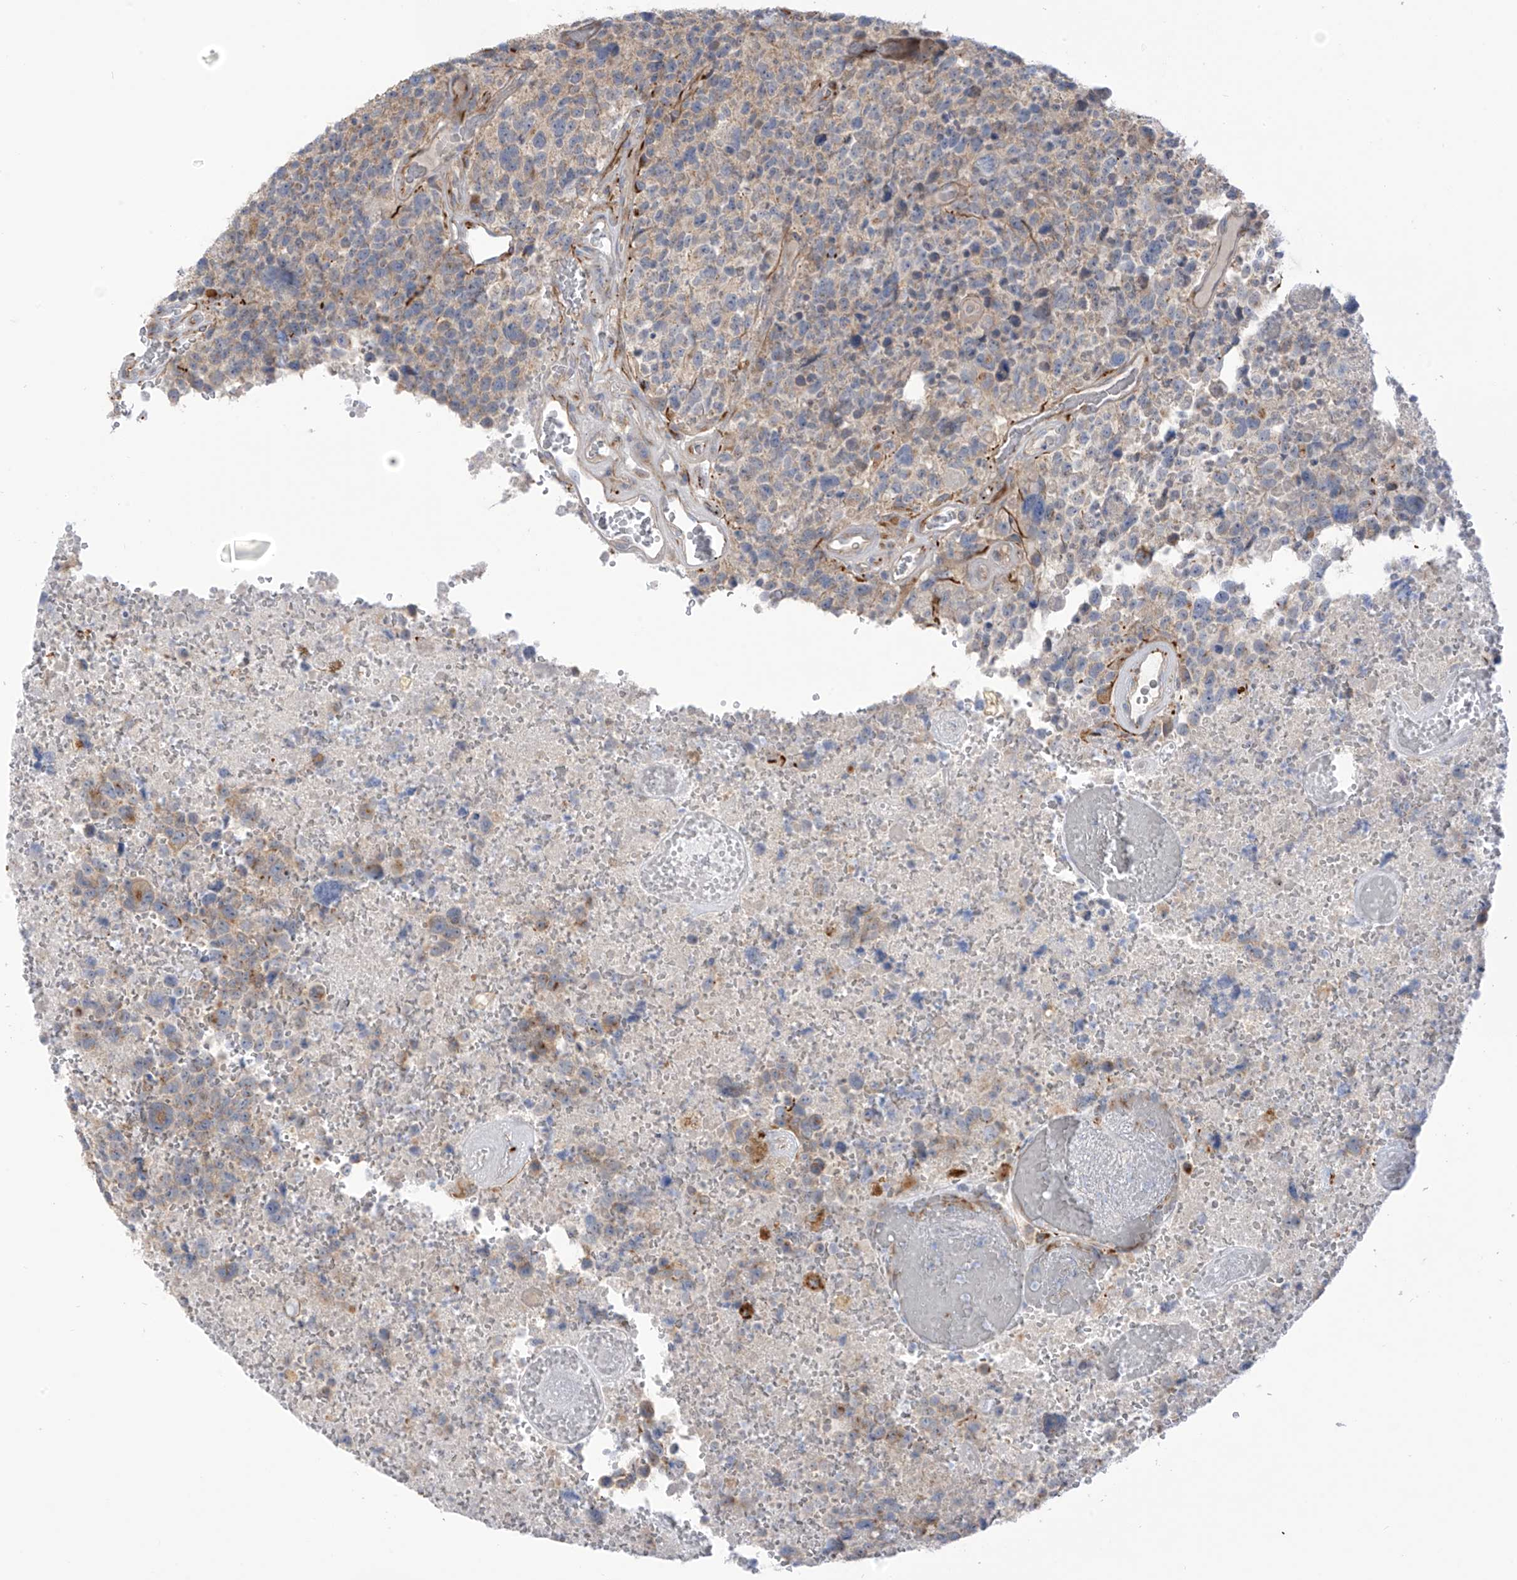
{"staining": {"intensity": "negative", "quantity": "none", "location": "none"}, "tissue": "glioma", "cell_type": "Tumor cells", "image_type": "cancer", "snomed": [{"axis": "morphology", "description": "Glioma, malignant, High grade"}, {"axis": "topography", "description": "Brain"}], "caption": "IHC of human malignant glioma (high-grade) shows no positivity in tumor cells.", "gene": "HS6ST2", "patient": {"sex": "male", "age": 69}}